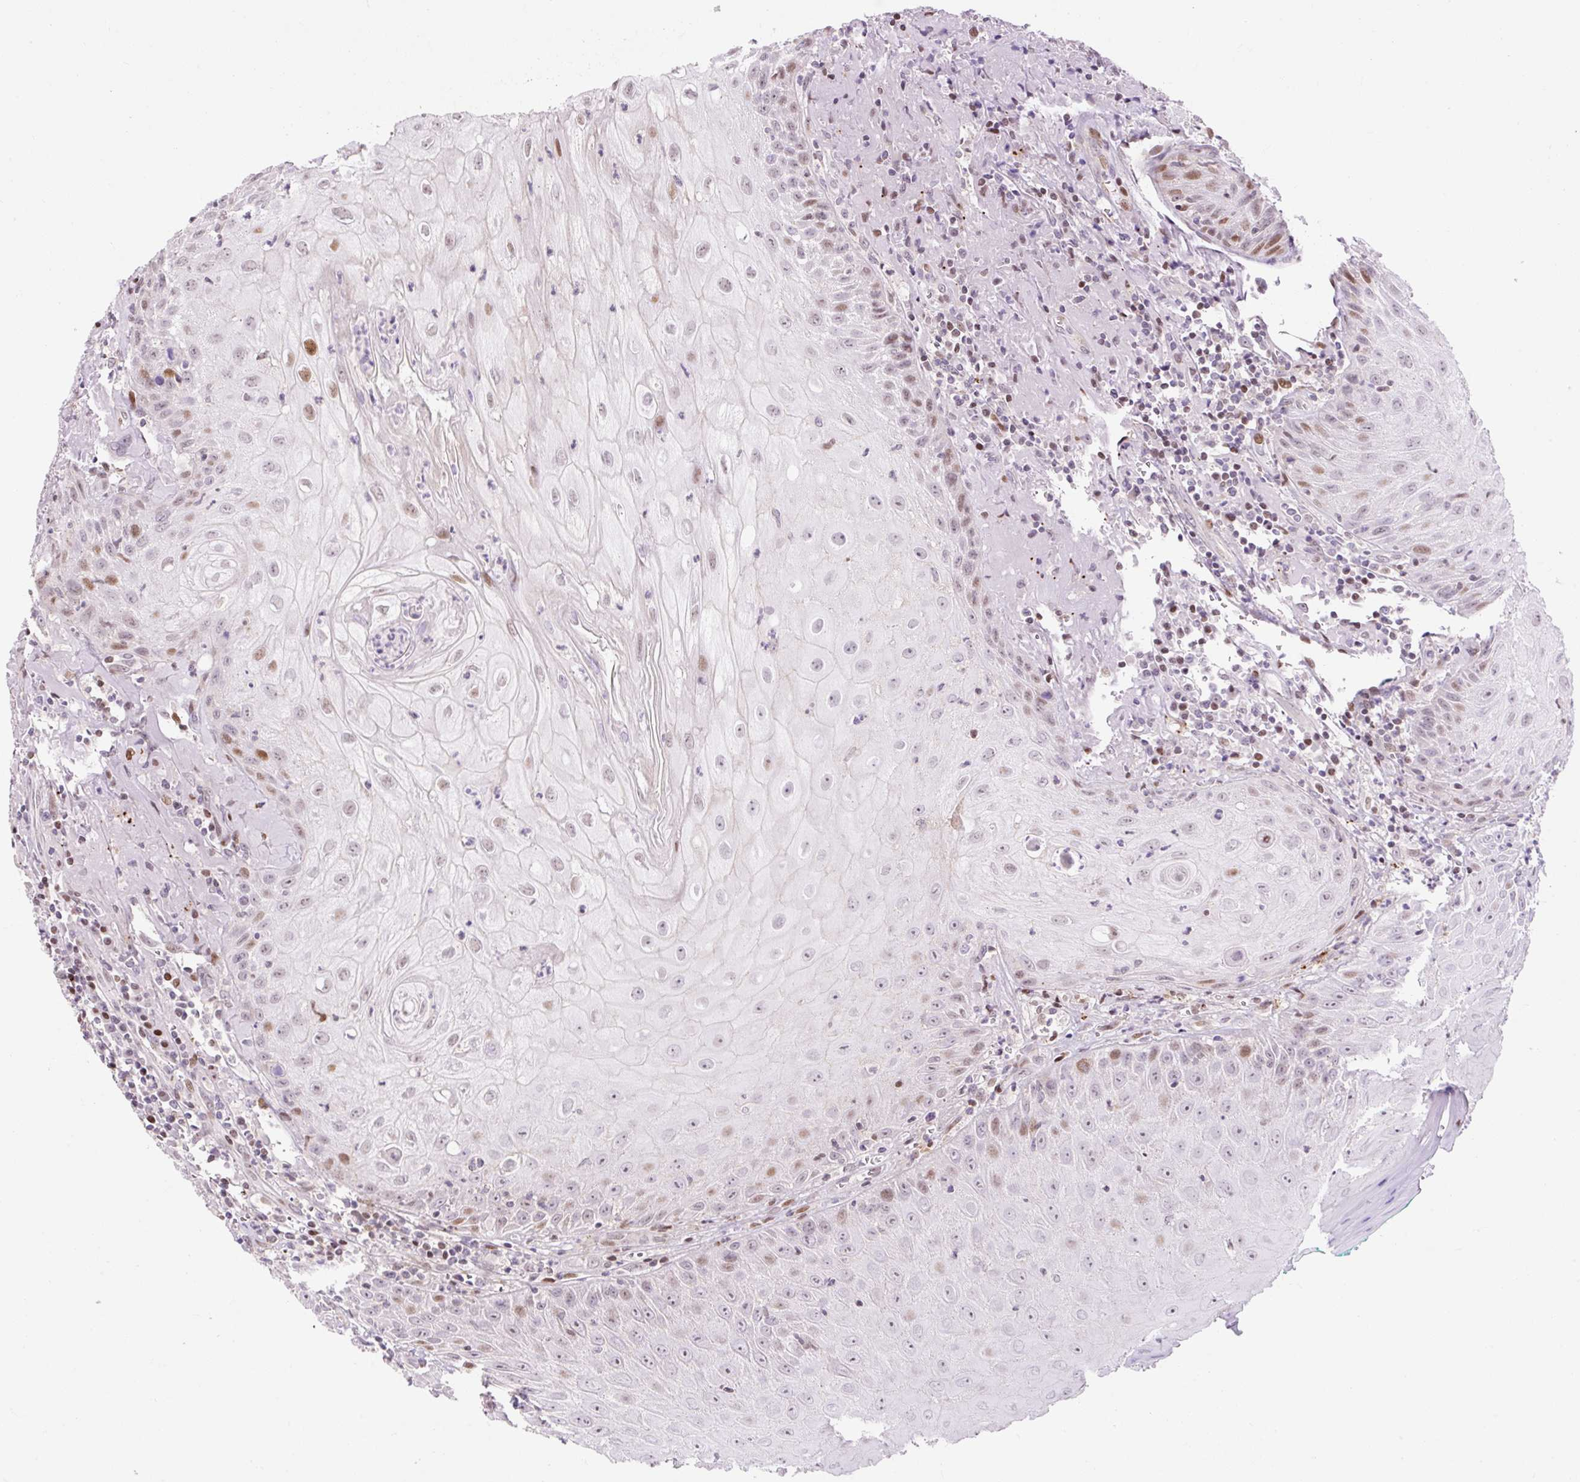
{"staining": {"intensity": "moderate", "quantity": "25%-75%", "location": "nuclear"}, "tissue": "head and neck cancer", "cell_type": "Tumor cells", "image_type": "cancer", "snomed": [{"axis": "morphology", "description": "Normal tissue, NOS"}, {"axis": "morphology", "description": "Squamous cell carcinoma, NOS"}, {"axis": "topography", "description": "Oral tissue"}, {"axis": "topography", "description": "Head-Neck"}], "caption": "DAB immunohistochemical staining of squamous cell carcinoma (head and neck) shows moderate nuclear protein staining in about 25%-75% of tumor cells.", "gene": "RIPPLY3", "patient": {"sex": "female", "age": 70}}